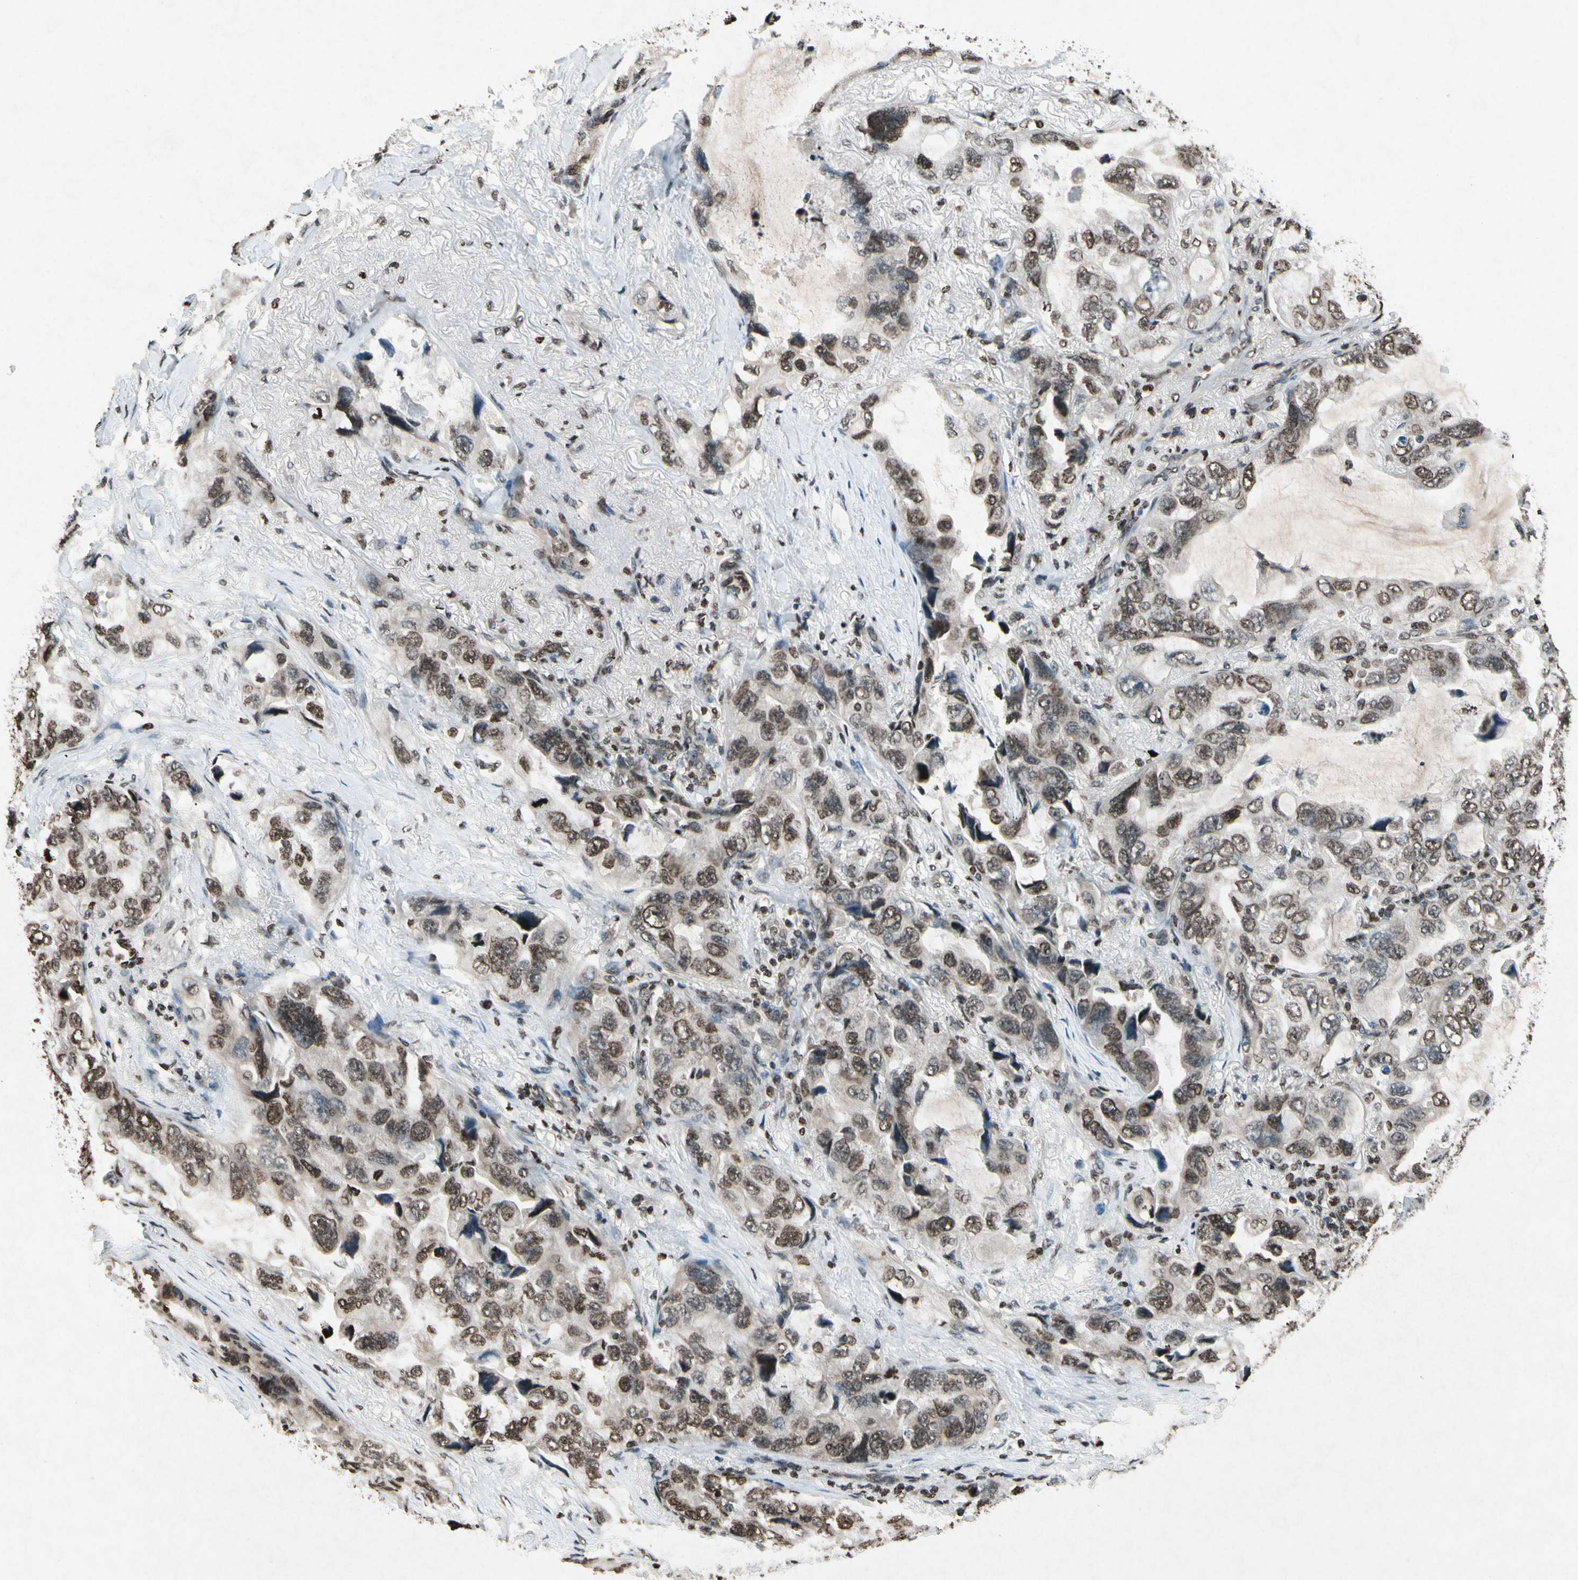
{"staining": {"intensity": "moderate", "quantity": ">75%", "location": "nuclear"}, "tissue": "lung cancer", "cell_type": "Tumor cells", "image_type": "cancer", "snomed": [{"axis": "morphology", "description": "Squamous cell carcinoma, NOS"}, {"axis": "topography", "description": "Lung"}], "caption": "Immunohistochemical staining of human lung cancer demonstrates medium levels of moderate nuclear protein expression in about >75% of tumor cells. (brown staining indicates protein expression, while blue staining denotes nuclei).", "gene": "HOXB3", "patient": {"sex": "female", "age": 73}}